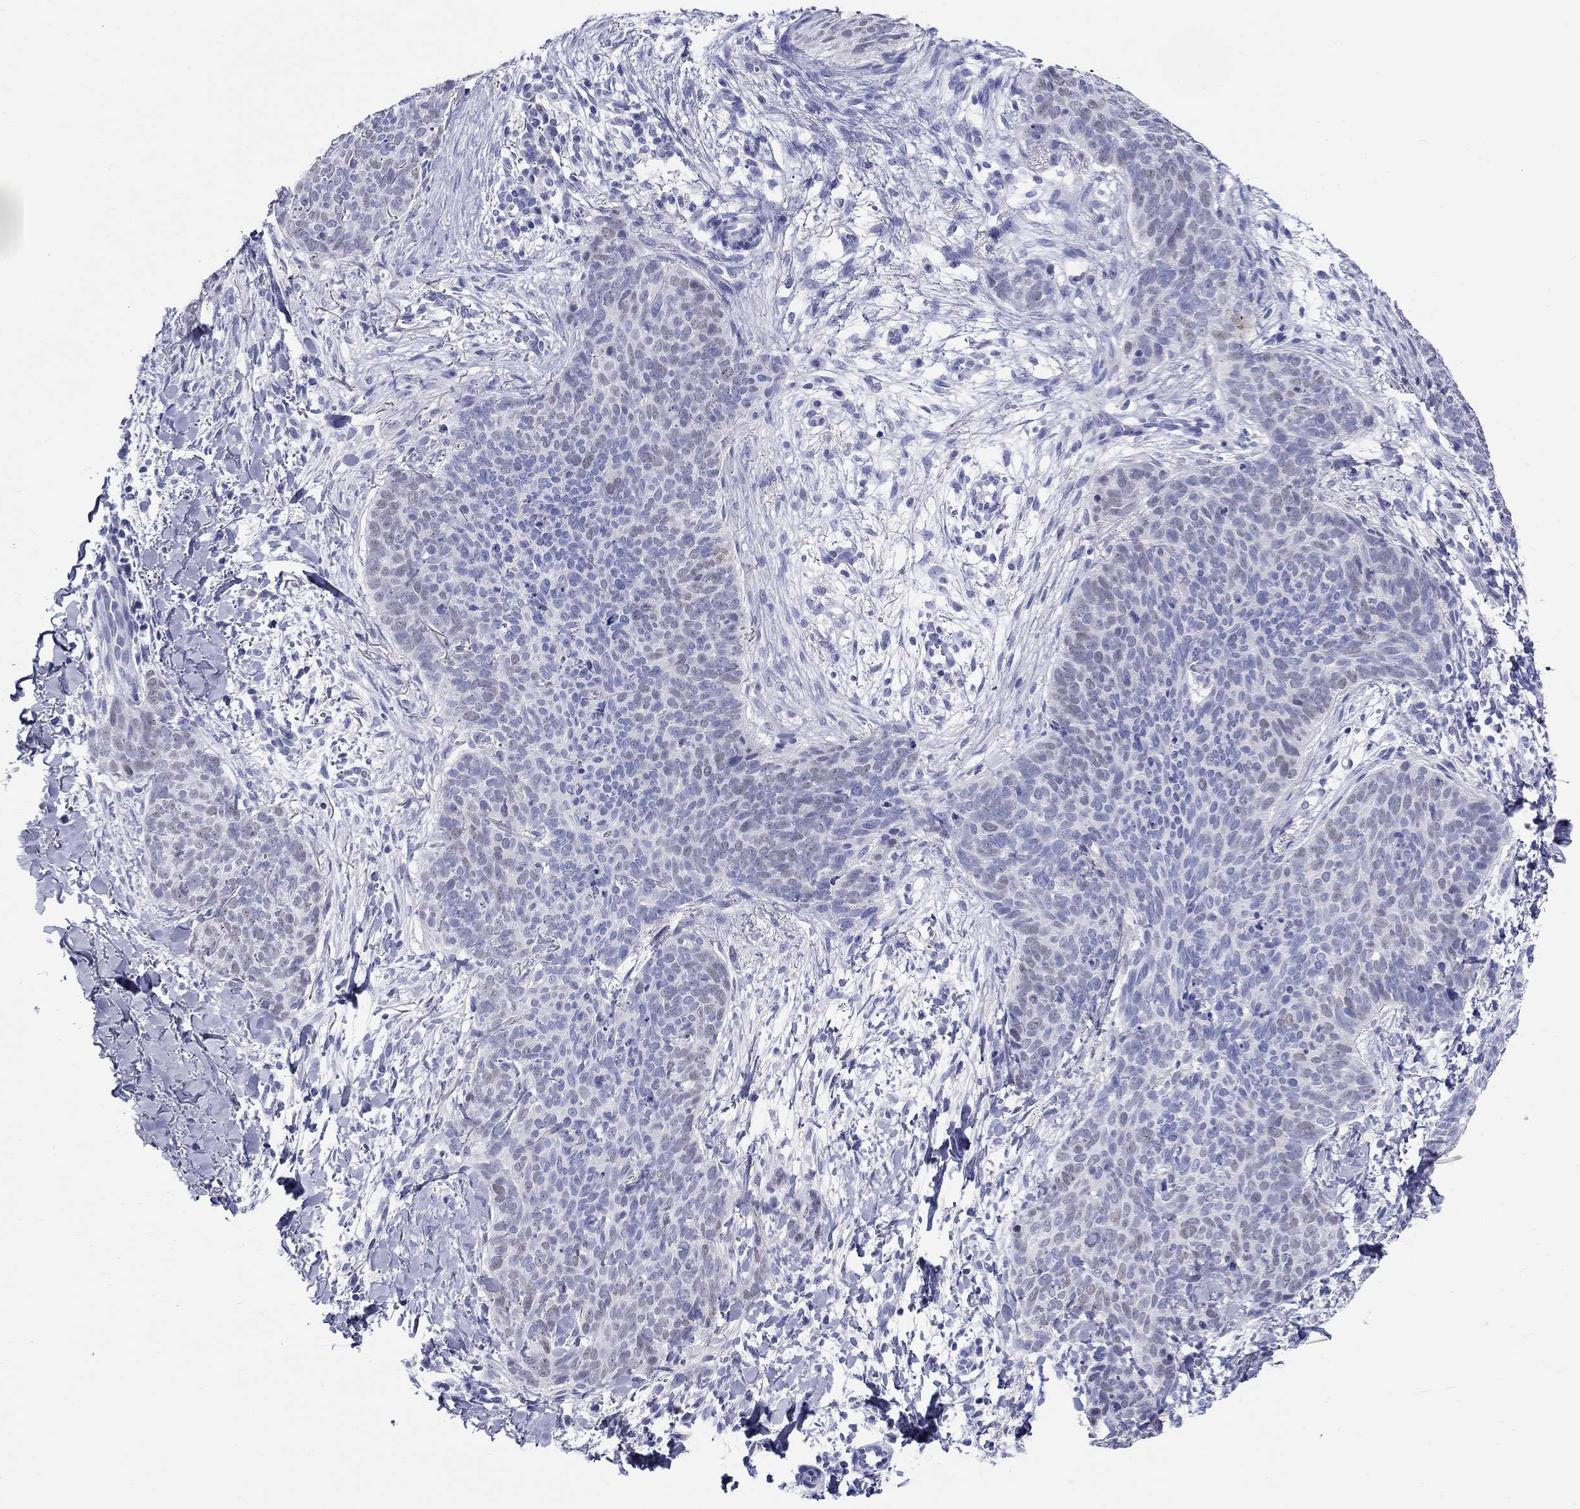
{"staining": {"intensity": "negative", "quantity": "none", "location": "none"}, "tissue": "skin cancer", "cell_type": "Tumor cells", "image_type": "cancer", "snomed": [{"axis": "morphology", "description": "Basal cell carcinoma"}, {"axis": "topography", "description": "Skin"}], "caption": "Immunohistochemical staining of human skin cancer (basal cell carcinoma) shows no significant positivity in tumor cells.", "gene": "LAMP5", "patient": {"sex": "male", "age": 64}}